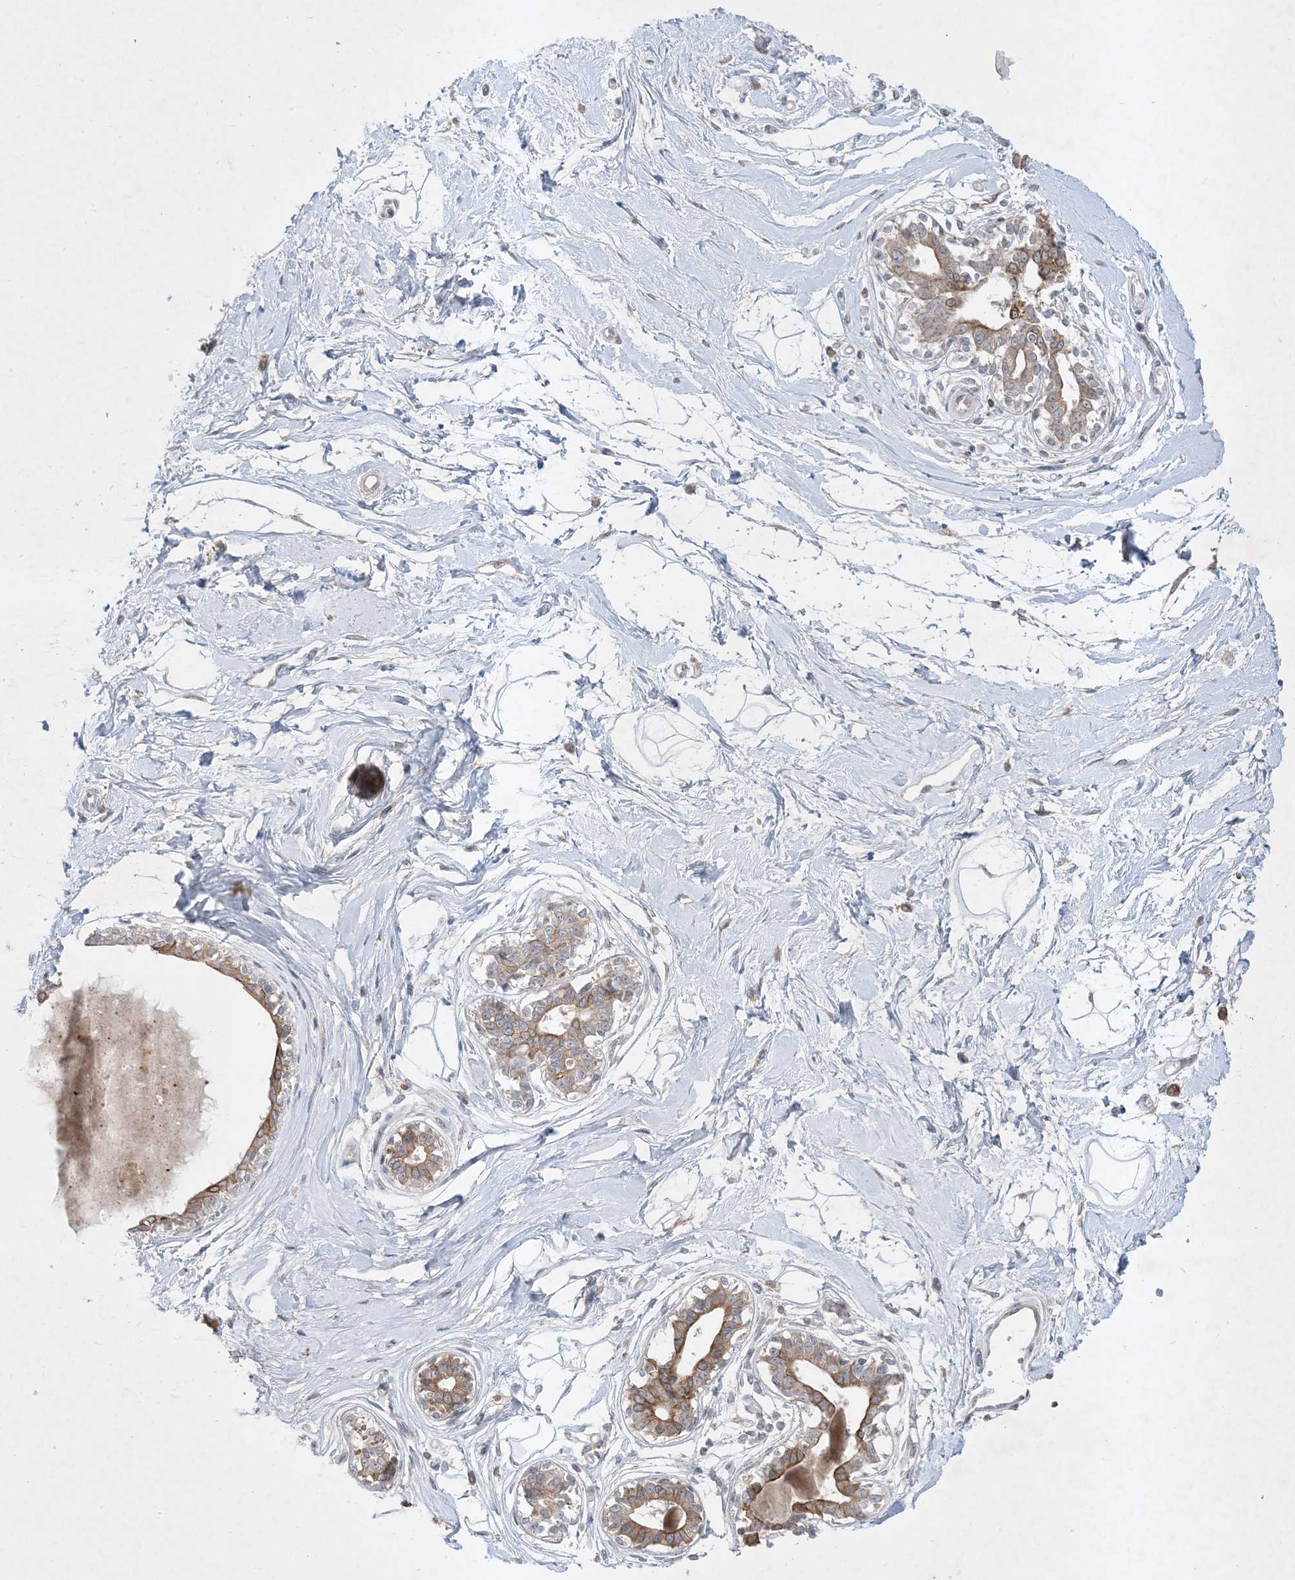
{"staining": {"intensity": "negative", "quantity": "none", "location": "none"}, "tissue": "breast", "cell_type": "Adipocytes", "image_type": "normal", "snomed": [{"axis": "morphology", "description": "Normal tissue, NOS"}, {"axis": "topography", "description": "Breast"}], "caption": "The micrograph displays no staining of adipocytes in benign breast.", "gene": "FNDC1", "patient": {"sex": "female", "age": 45}}